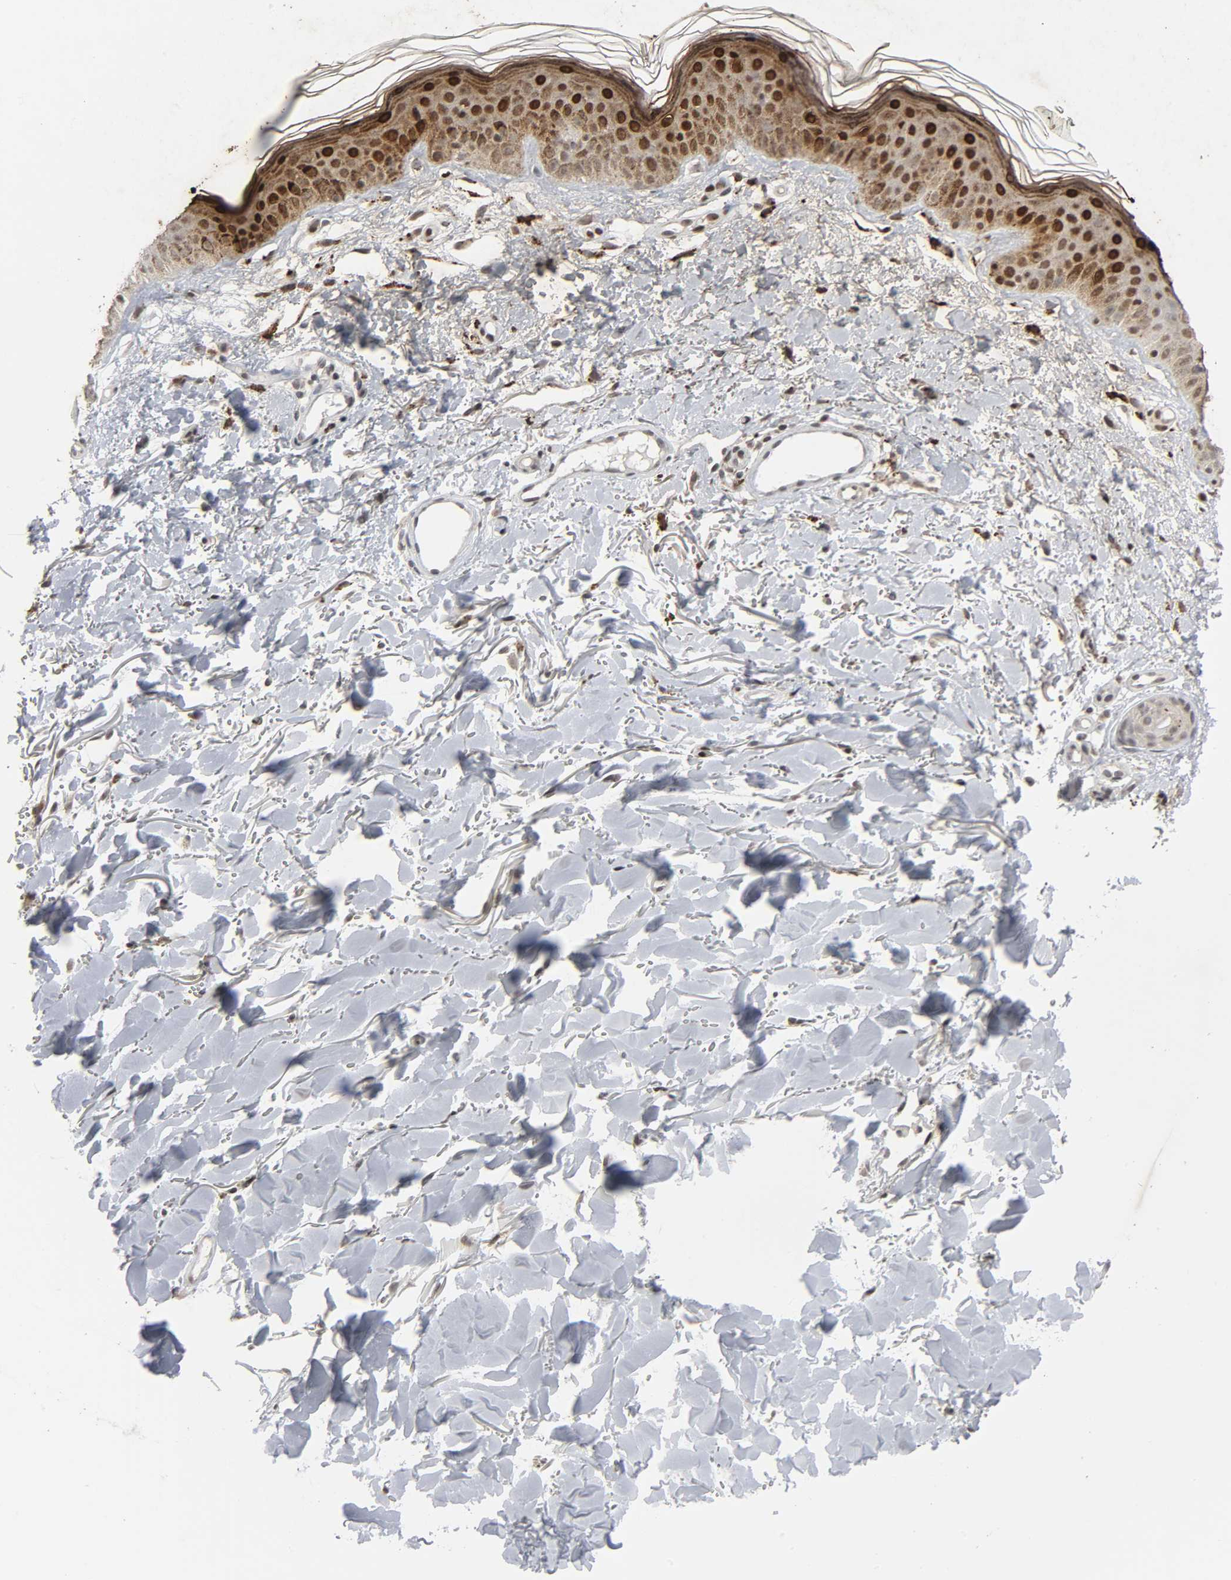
{"staining": {"intensity": "moderate", "quantity": ">75%", "location": "nuclear"}, "tissue": "skin", "cell_type": "Fibroblasts", "image_type": "normal", "snomed": [{"axis": "morphology", "description": "Normal tissue, NOS"}, {"axis": "topography", "description": "Skin"}], "caption": "Human skin stained for a protein (brown) demonstrates moderate nuclear positive staining in approximately >75% of fibroblasts.", "gene": "MUC1", "patient": {"sex": "male", "age": 71}}